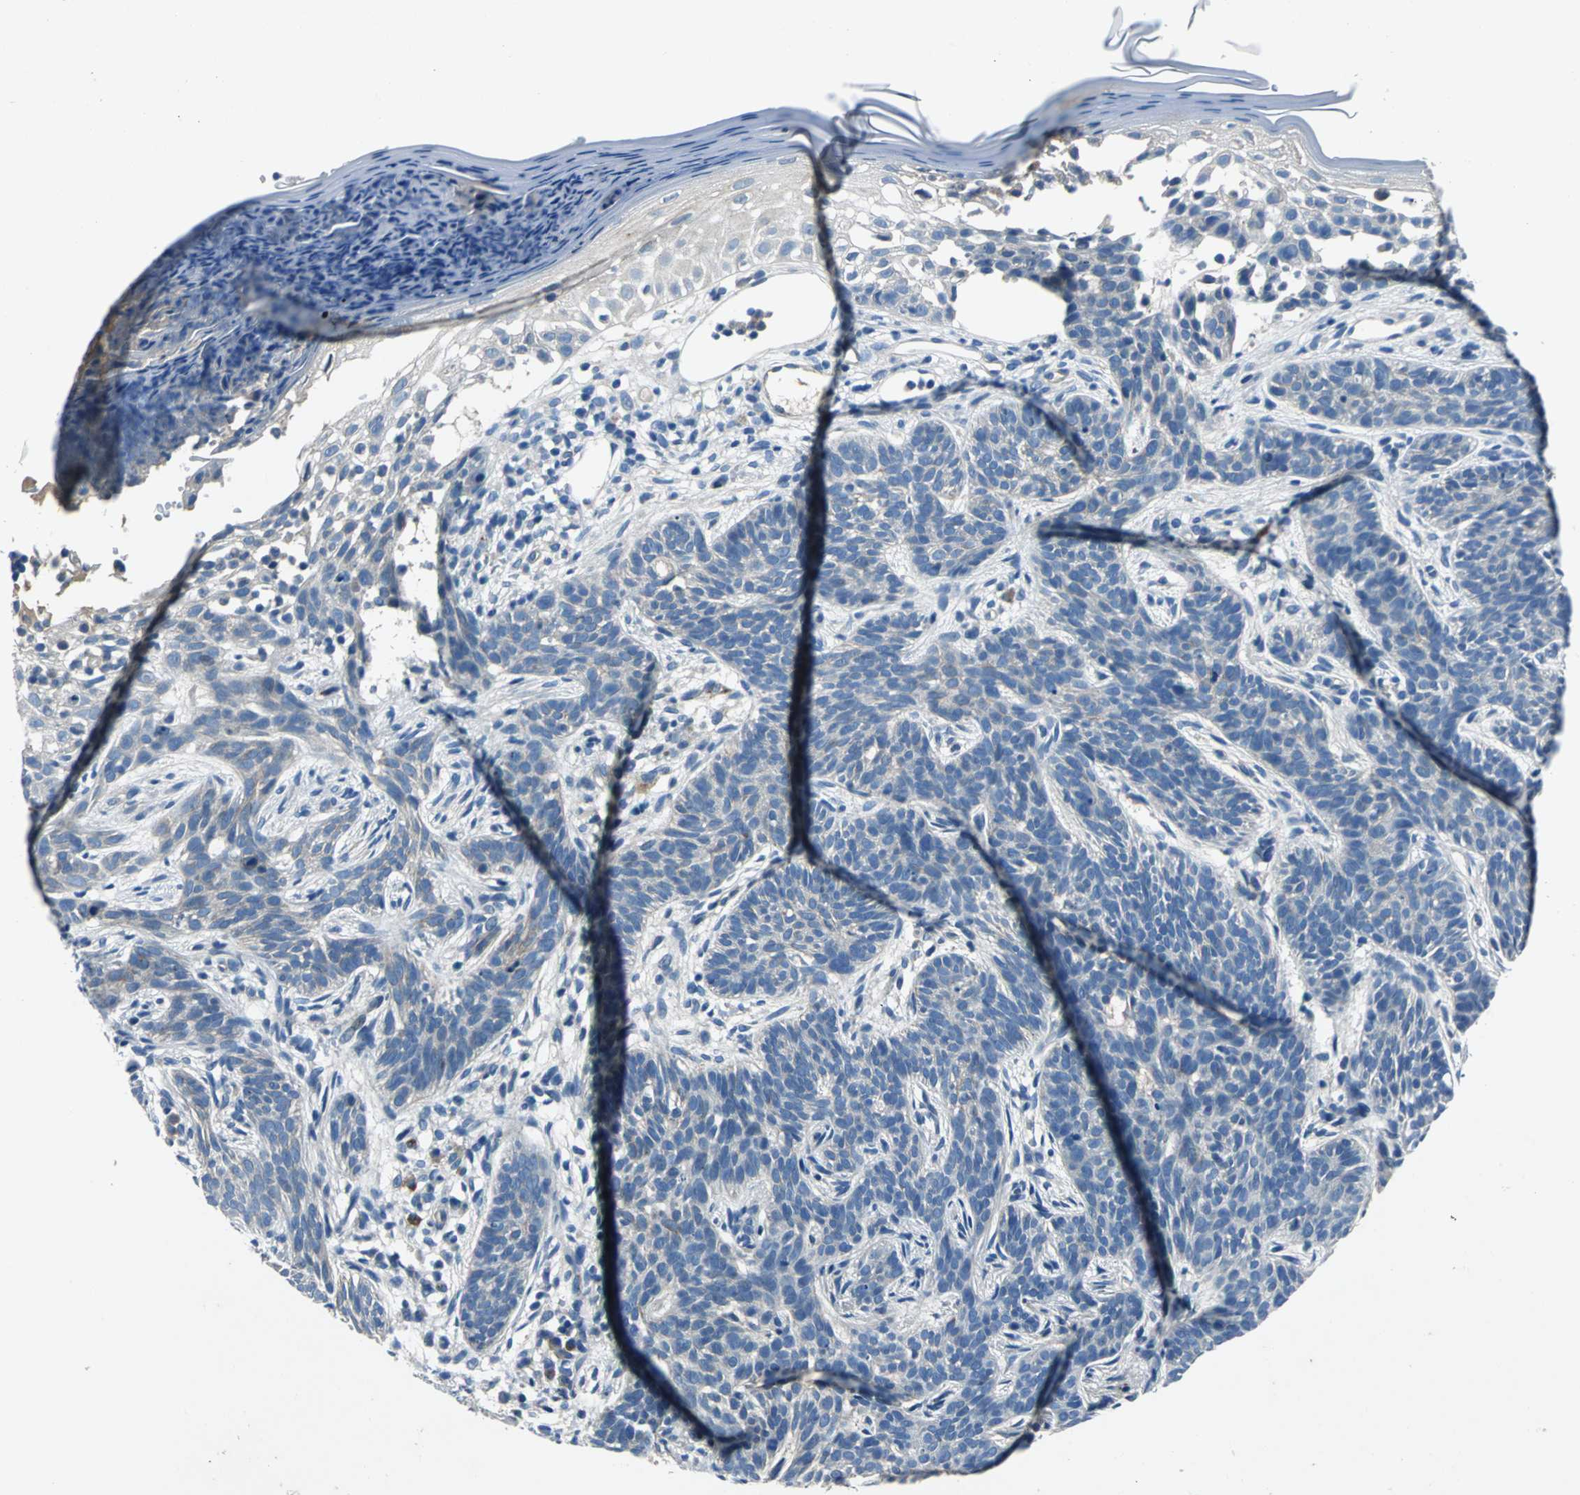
{"staining": {"intensity": "weak", "quantity": "25%-75%", "location": "cytoplasmic/membranous"}, "tissue": "skin cancer", "cell_type": "Tumor cells", "image_type": "cancer", "snomed": [{"axis": "morphology", "description": "Normal tissue, NOS"}, {"axis": "morphology", "description": "Basal cell carcinoma"}, {"axis": "topography", "description": "Skin"}], "caption": "Skin cancer tissue exhibits weak cytoplasmic/membranous expression in approximately 25%-75% of tumor cells Nuclei are stained in blue.", "gene": "SELP", "patient": {"sex": "female", "age": 69}}